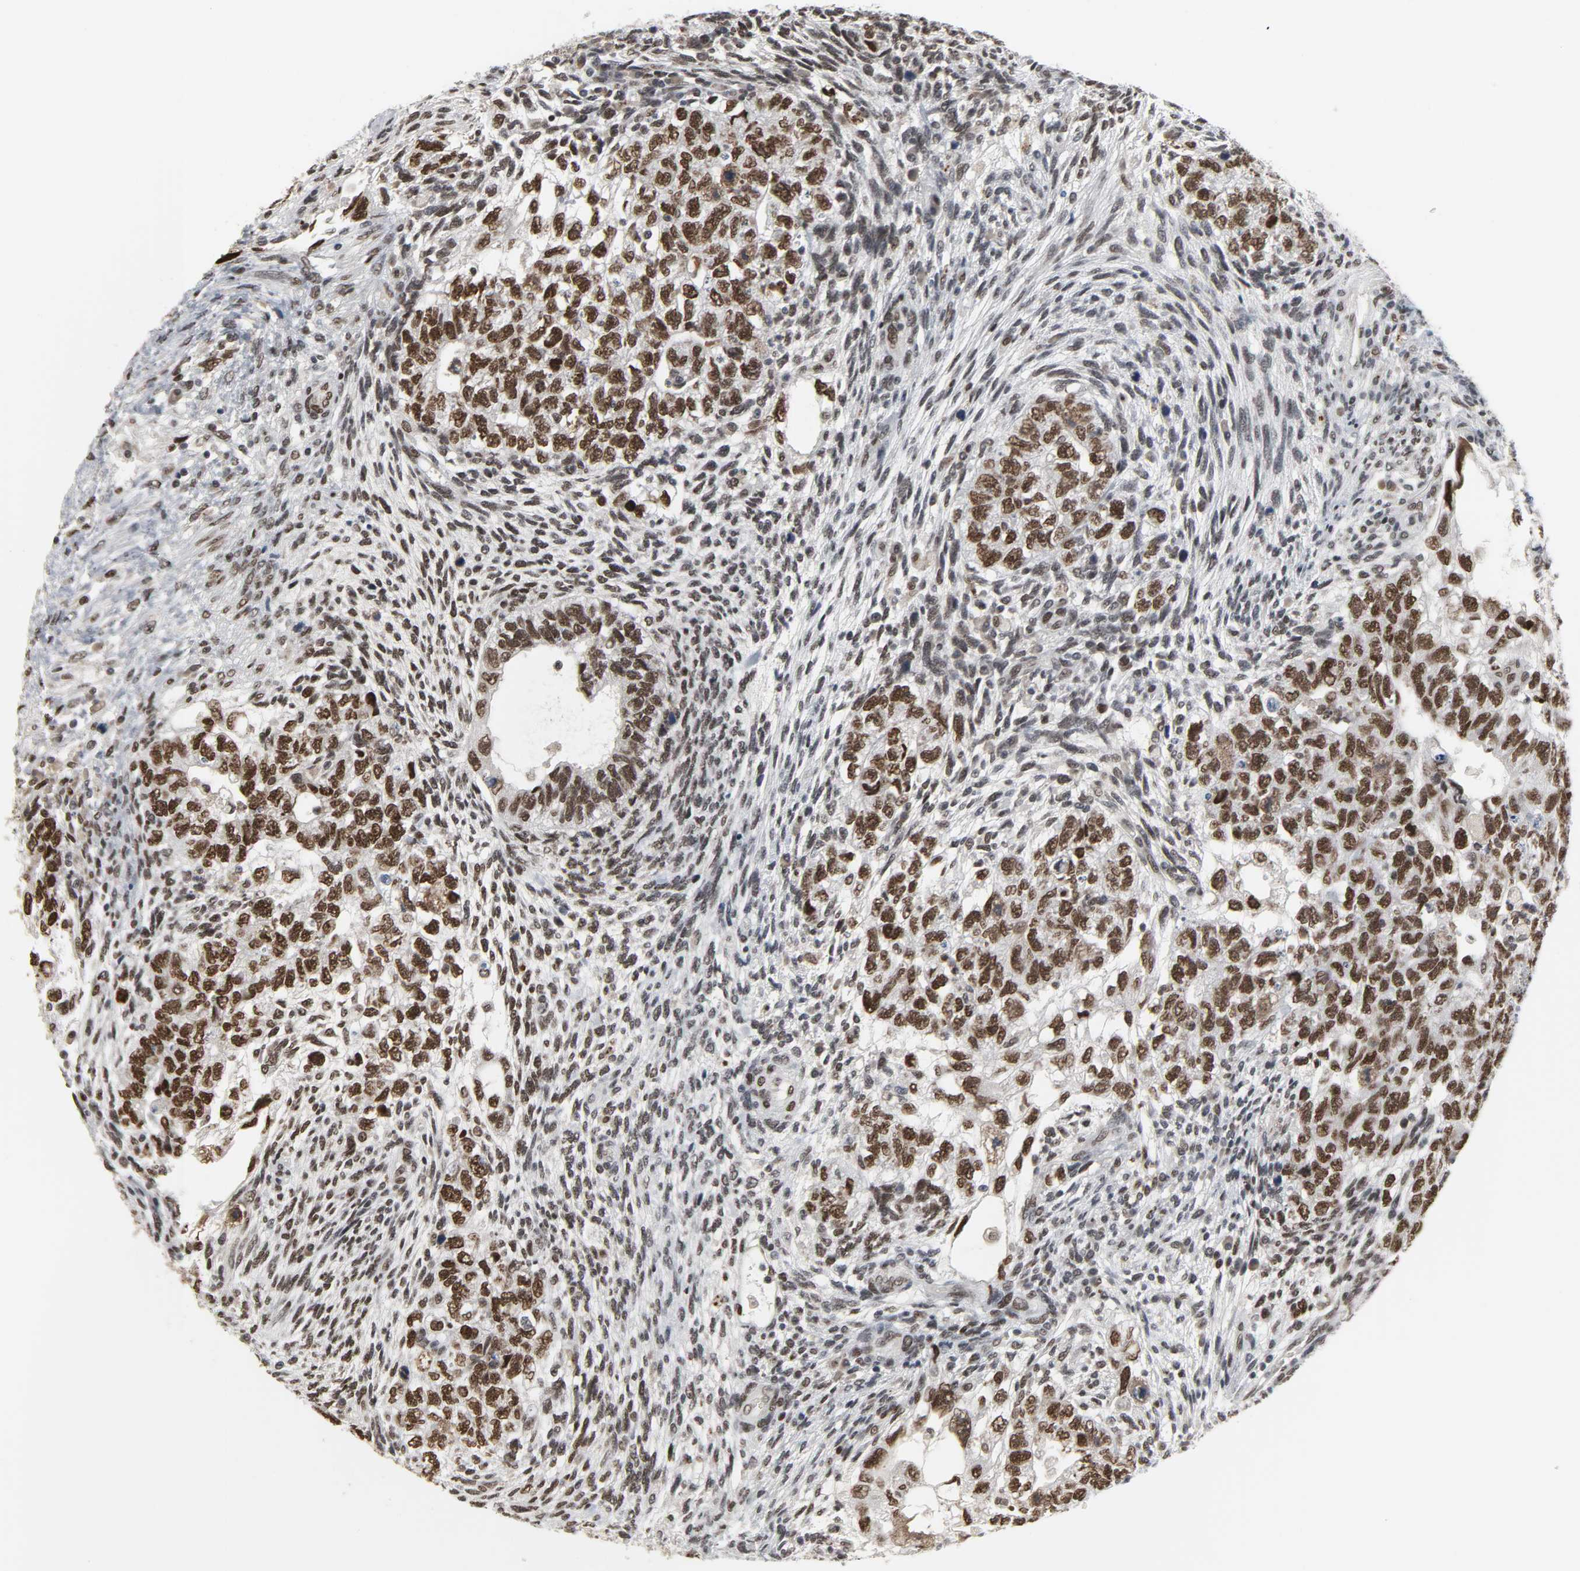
{"staining": {"intensity": "strong", "quantity": ">75%", "location": "nuclear"}, "tissue": "testis cancer", "cell_type": "Tumor cells", "image_type": "cancer", "snomed": [{"axis": "morphology", "description": "Normal tissue, NOS"}, {"axis": "morphology", "description": "Carcinoma, Embryonal, NOS"}, {"axis": "topography", "description": "Testis"}], "caption": "Immunohistochemistry (IHC) (DAB) staining of human testis cancer (embryonal carcinoma) demonstrates strong nuclear protein staining in about >75% of tumor cells. (Stains: DAB in brown, nuclei in blue, Microscopy: brightfield microscopy at high magnification).", "gene": "DAZAP1", "patient": {"sex": "male", "age": 36}}